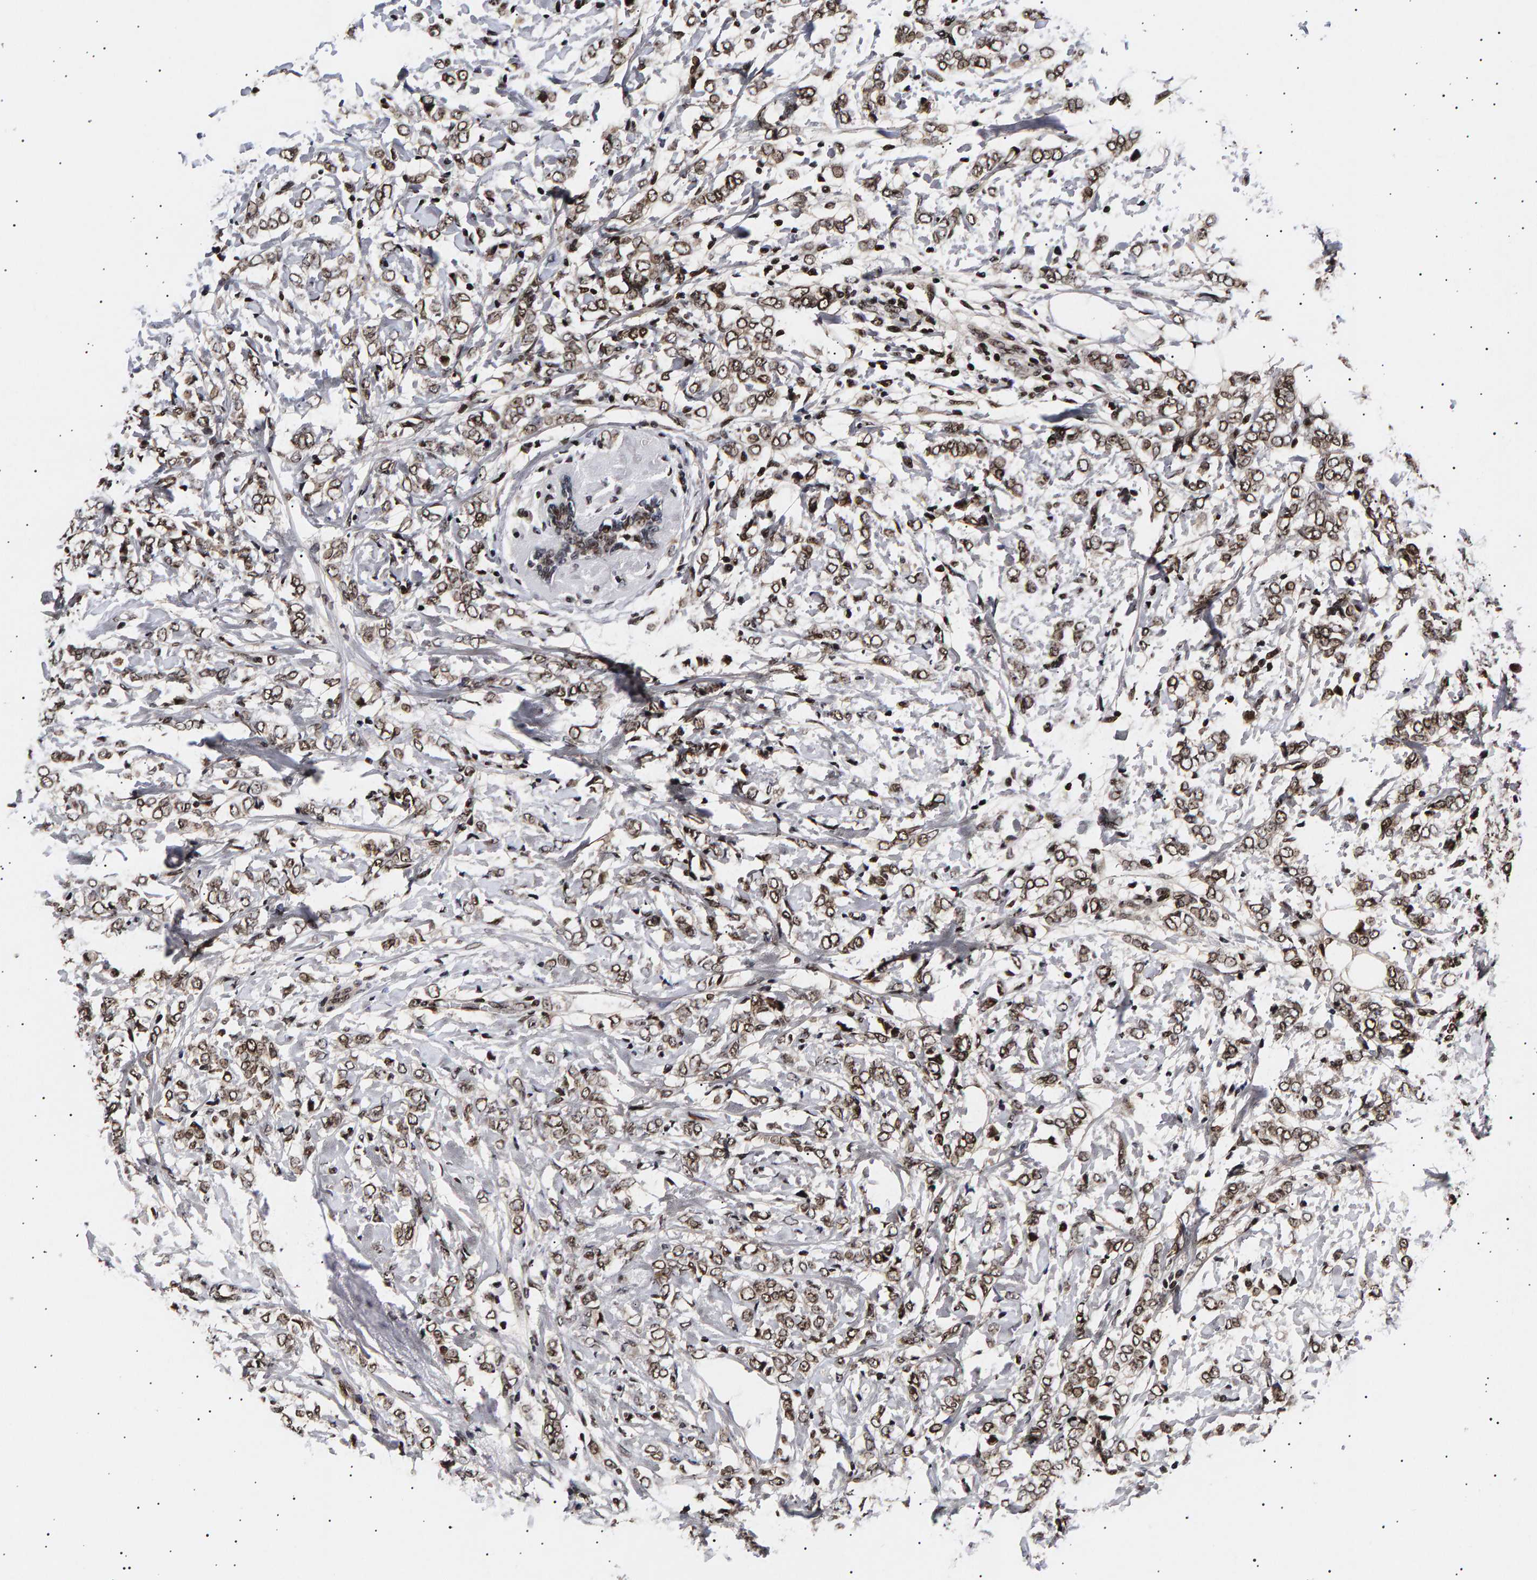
{"staining": {"intensity": "strong", "quantity": ">75%", "location": "cytoplasmic/membranous,nuclear"}, "tissue": "breast cancer", "cell_type": "Tumor cells", "image_type": "cancer", "snomed": [{"axis": "morphology", "description": "Normal tissue, NOS"}, {"axis": "morphology", "description": "Lobular carcinoma"}, {"axis": "topography", "description": "Breast"}], "caption": "The photomicrograph shows immunohistochemical staining of breast lobular carcinoma. There is strong cytoplasmic/membranous and nuclear staining is seen in approximately >75% of tumor cells. The staining is performed using DAB (3,3'-diaminobenzidine) brown chromogen to label protein expression. The nuclei are counter-stained blue using hematoxylin.", "gene": "ANKRD40", "patient": {"sex": "female", "age": 47}}